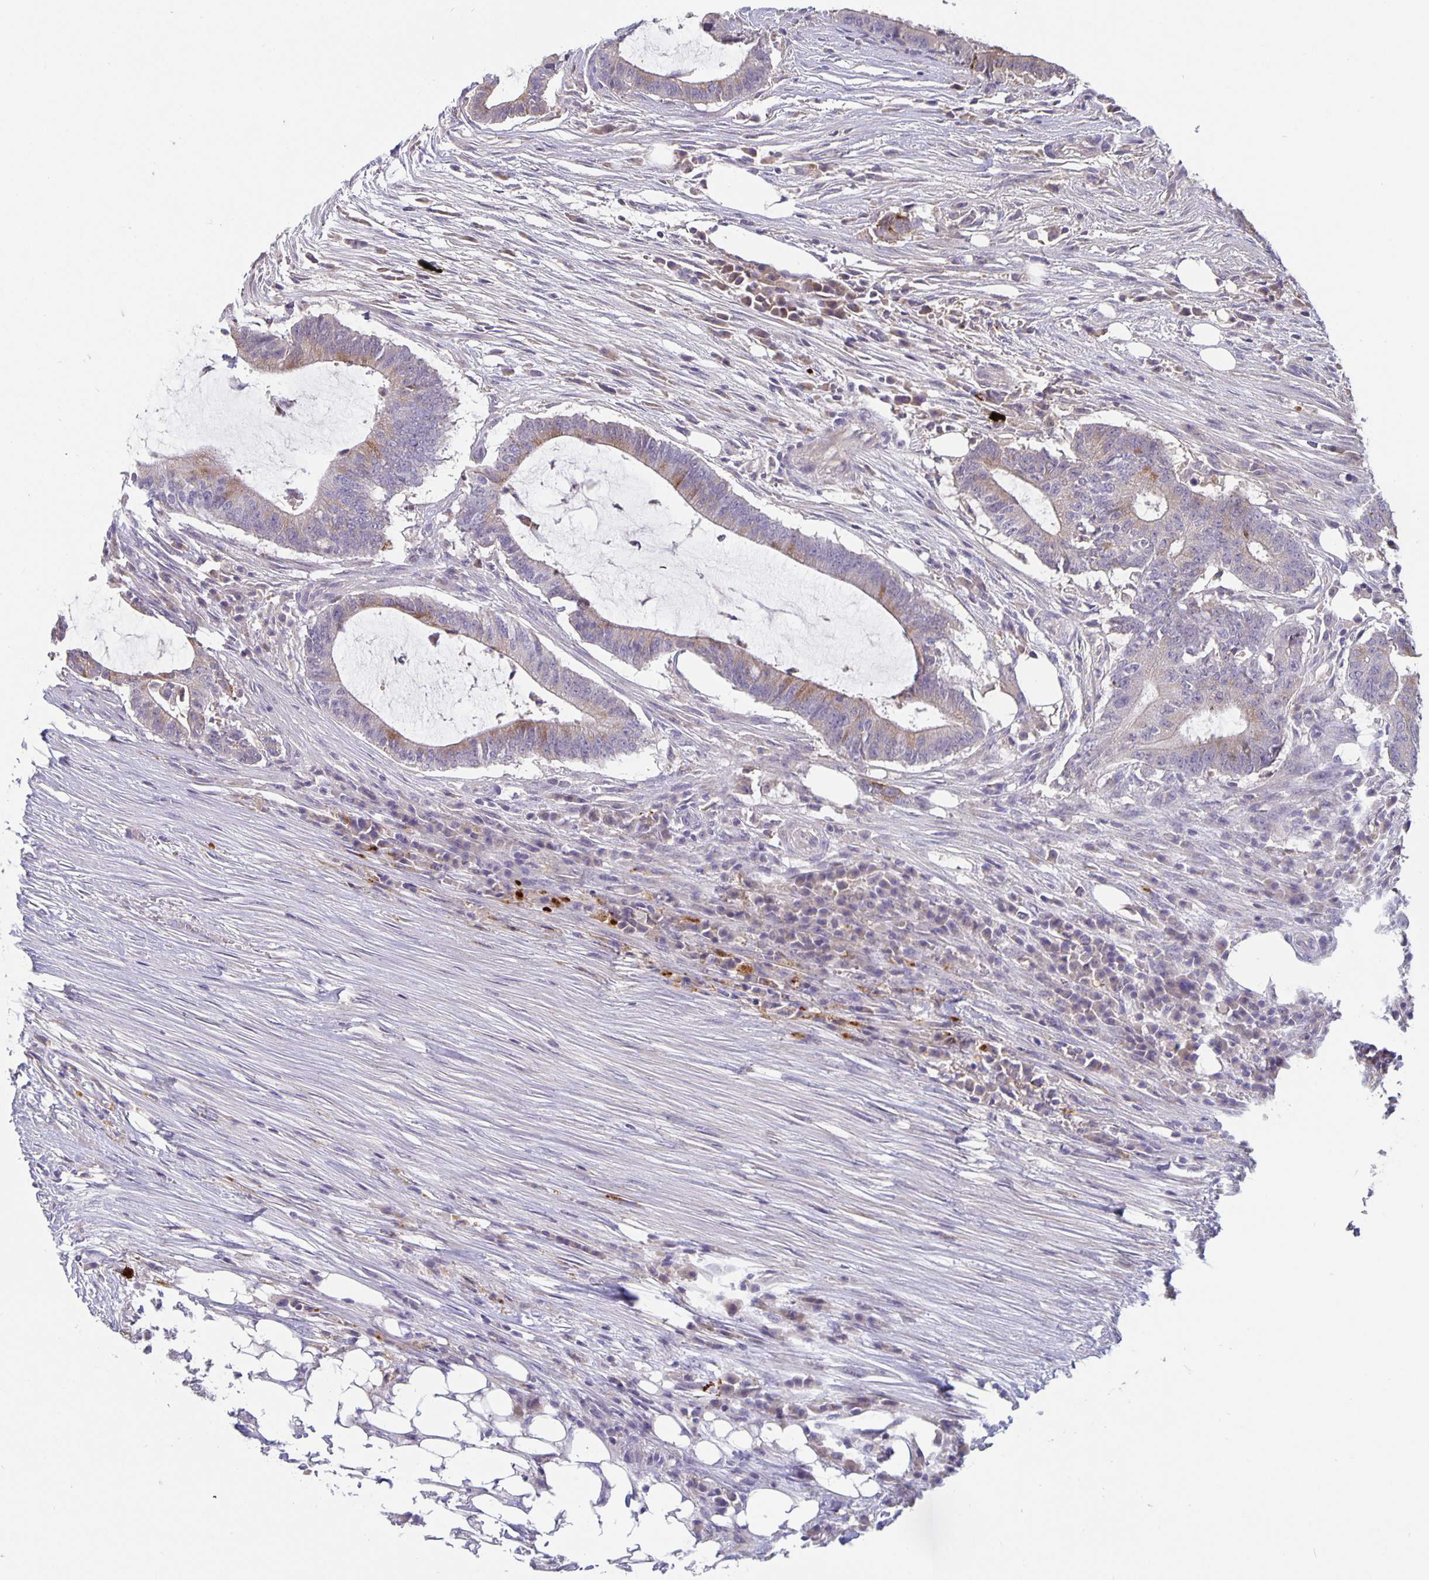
{"staining": {"intensity": "weak", "quantity": "<25%", "location": "cytoplasmic/membranous"}, "tissue": "colorectal cancer", "cell_type": "Tumor cells", "image_type": "cancer", "snomed": [{"axis": "morphology", "description": "Adenocarcinoma, NOS"}, {"axis": "topography", "description": "Colon"}], "caption": "IHC micrograph of neoplastic tissue: human adenocarcinoma (colorectal) stained with DAB (3,3'-diaminobenzidine) reveals no significant protein positivity in tumor cells. (Stains: DAB immunohistochemistry (IHC) with hematoxylin counter stain, Microscopy: brightfield microscopy at high magnification).", "gene": "GDF15", "patient": {"sex": "female", "age": 43}}